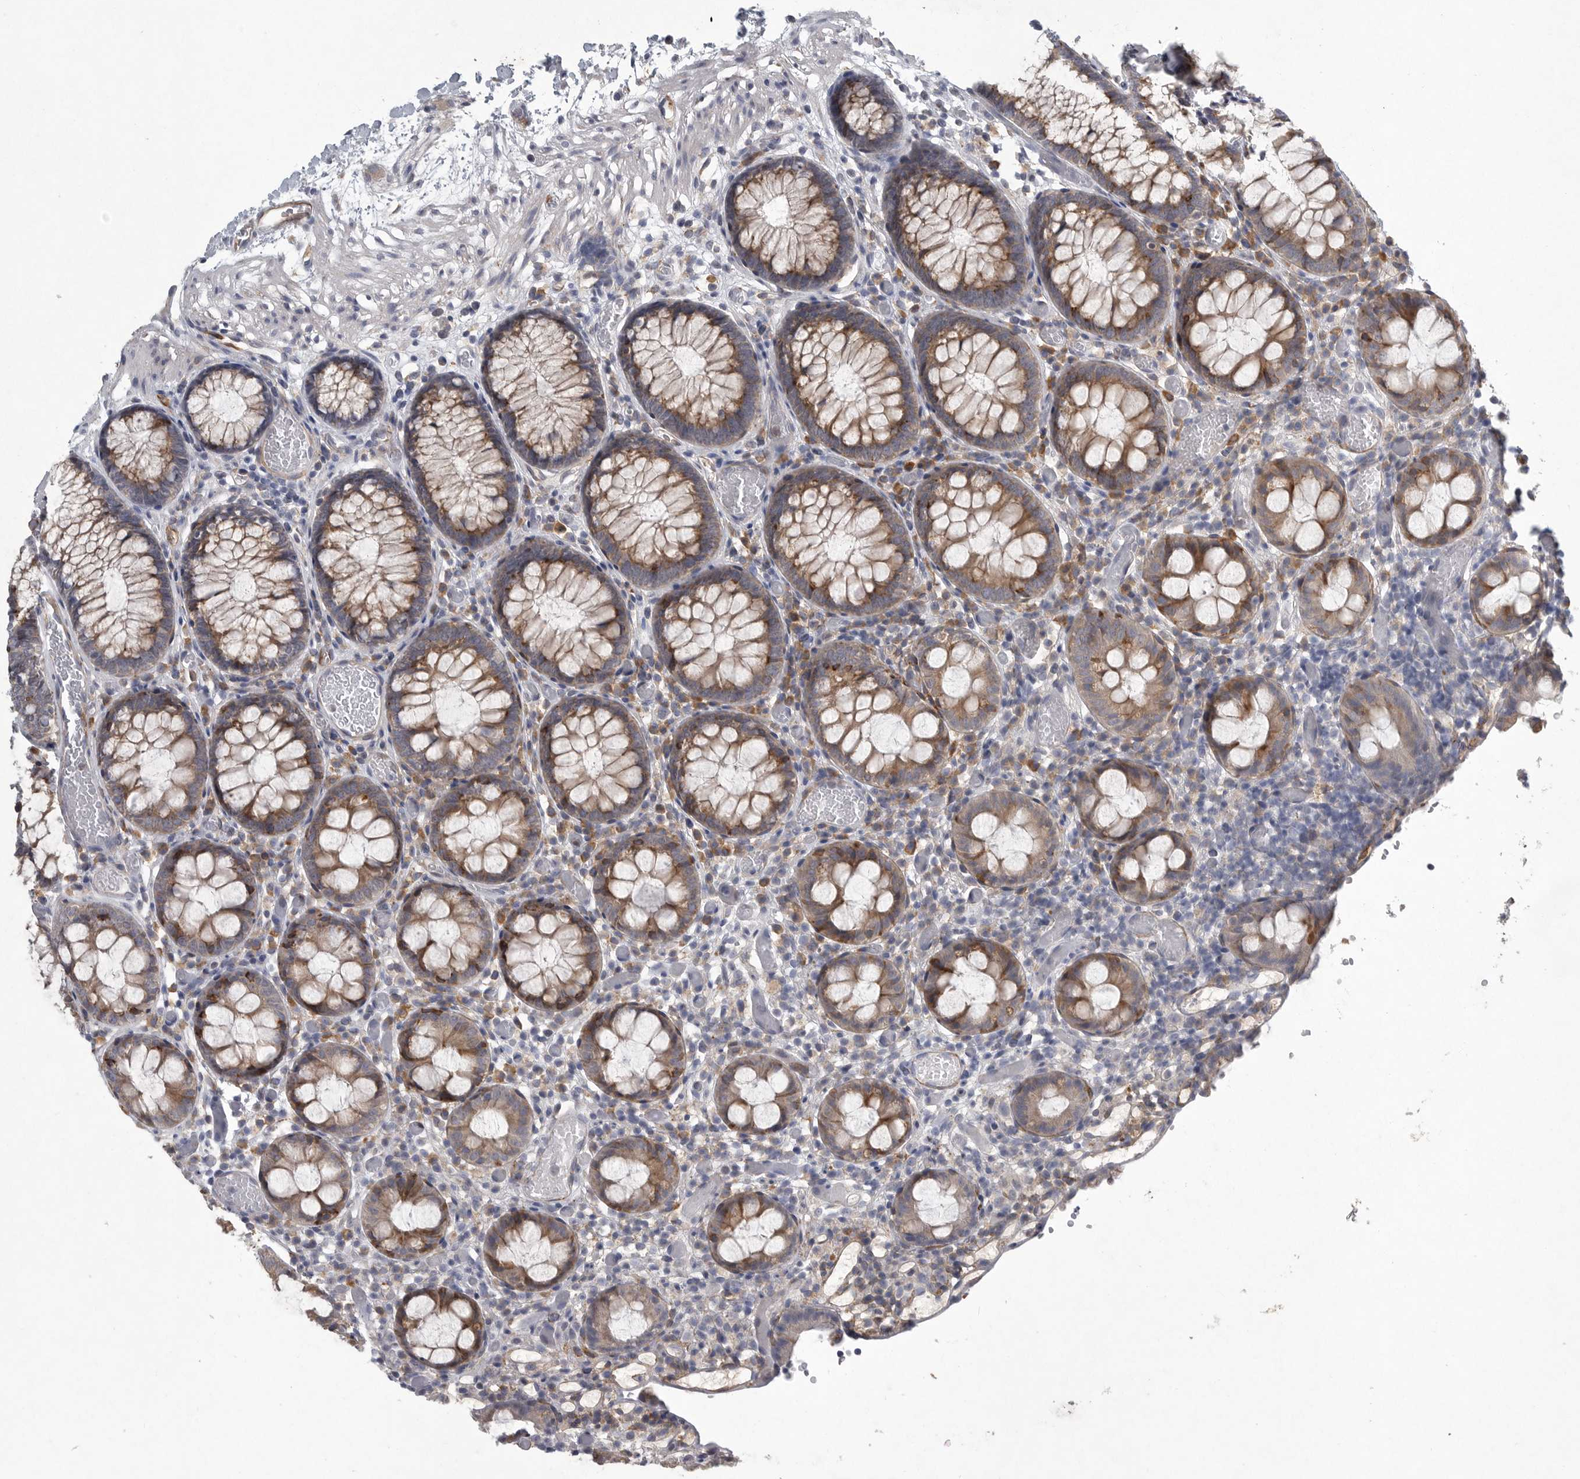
{"staining": {"intensity": "strong", "quantity": ">75%", "location": "cytoplasmic/membranous"}, "tissue": "colon", "cell_type": "Endothelial cells", "image_type": "normal", "snomed": [{"axis": "morphology", "description": "Normal tissue, NOS"}, {"axis": "topography", "description": "Colon"}], "caption": "DAB immunohistochemical staining of unremarkable human colon shows strong cytoplasmic/membranous protein expression in about >75% of endothelial cells.", "gene": "MINPP1", "patient": {"sex": "male", "age": 14}}